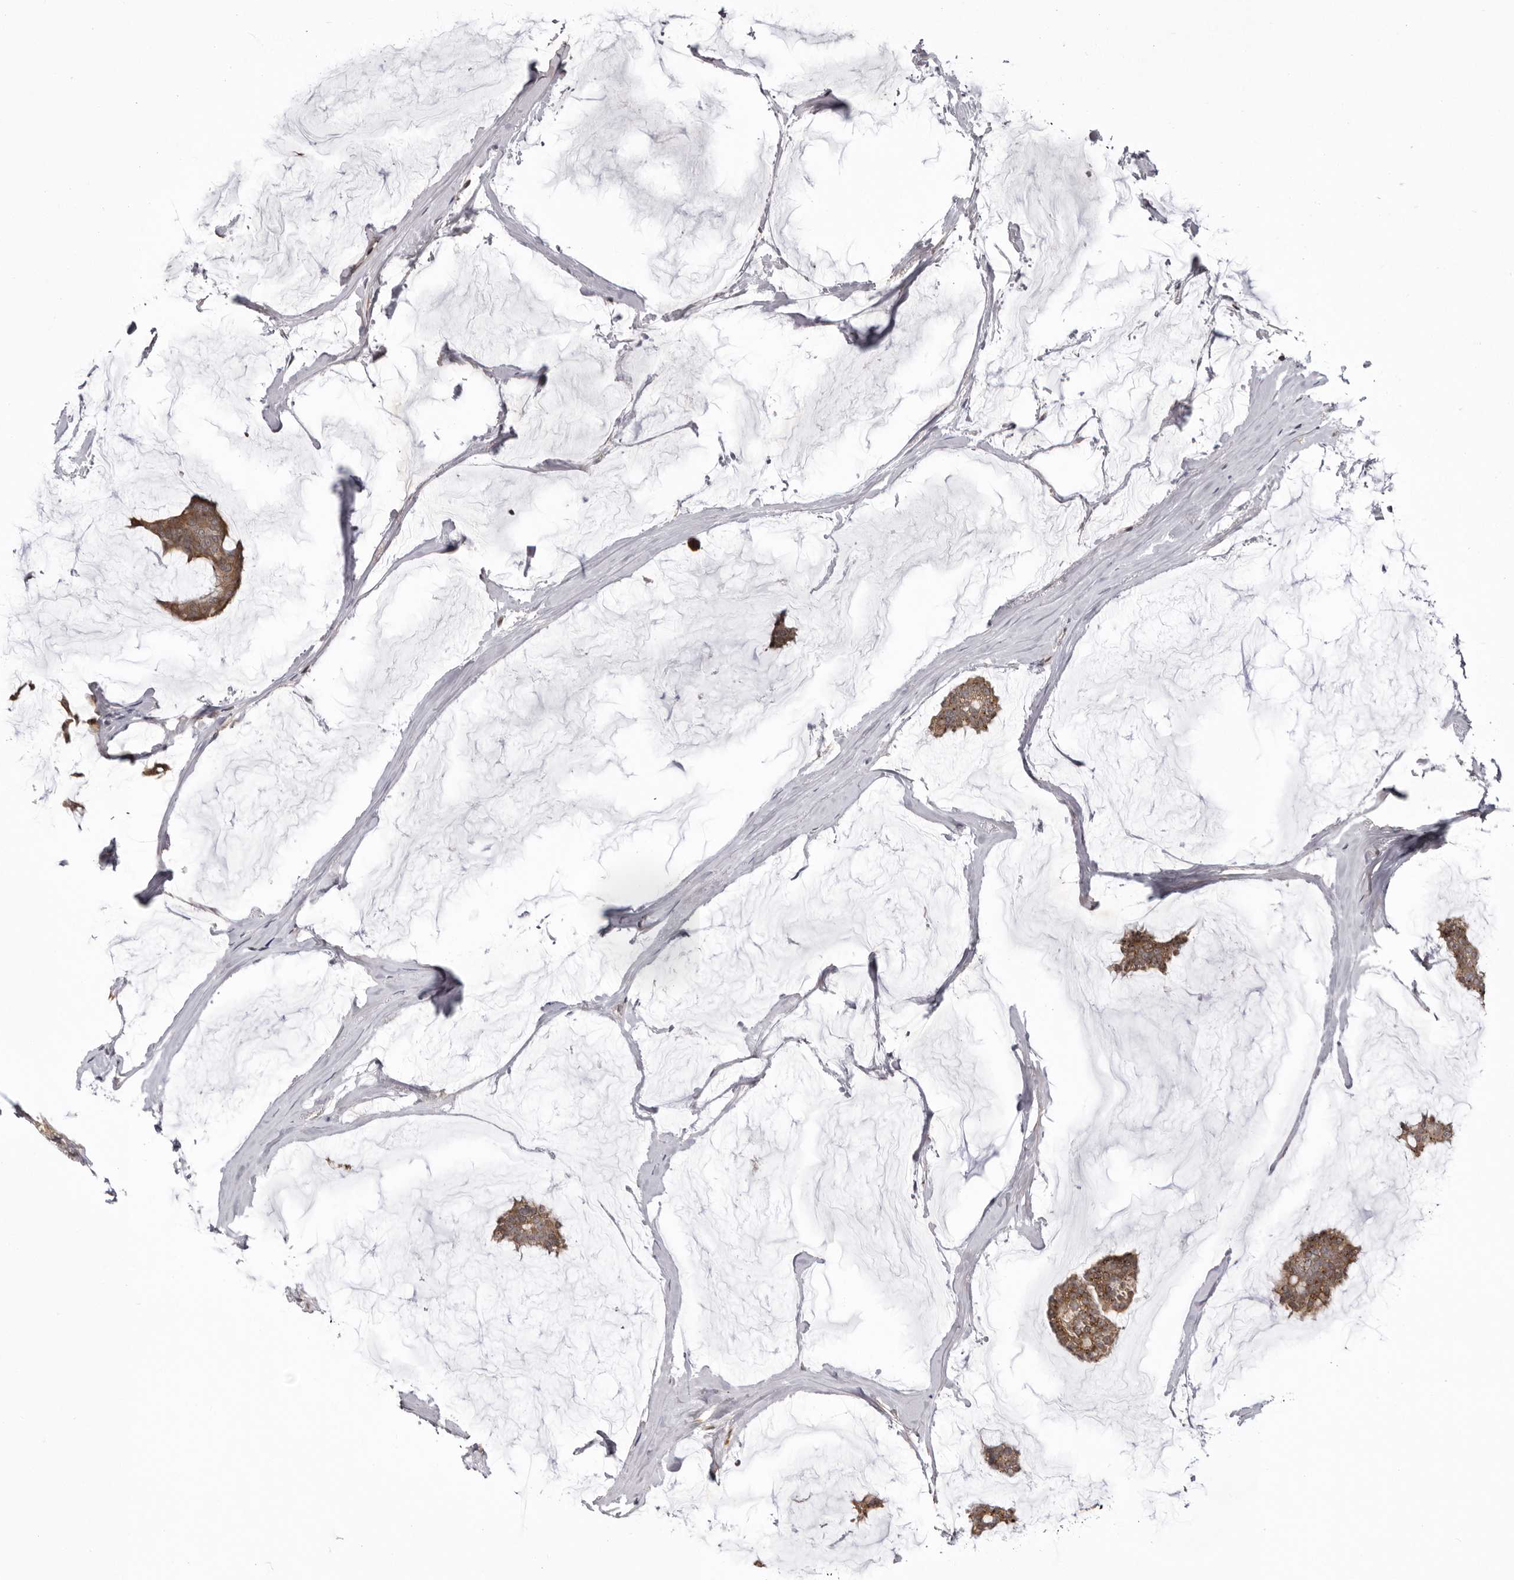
{"staining": {"intensity": "moderate", "quantity": ">75%", "location": "cytoplasmic/membranous"}, "tissue": "breast cancer", "cell_type": "Tumor cells", "image_type": "cancer", "snomed": [{"axis": "morphology", "description": "Duct carcinoma"}, {"axis": "topography", "description": "Breast"}], "caption": "Immunohistochemical staining of human breast cancer (invasive ductal carcinoma) demonstrates moderate cytoplasmic/membranous protein positivity in about >75% of tumor cells.", "gene": "USP43", "patient": {"sex": "female", "age": 93}}